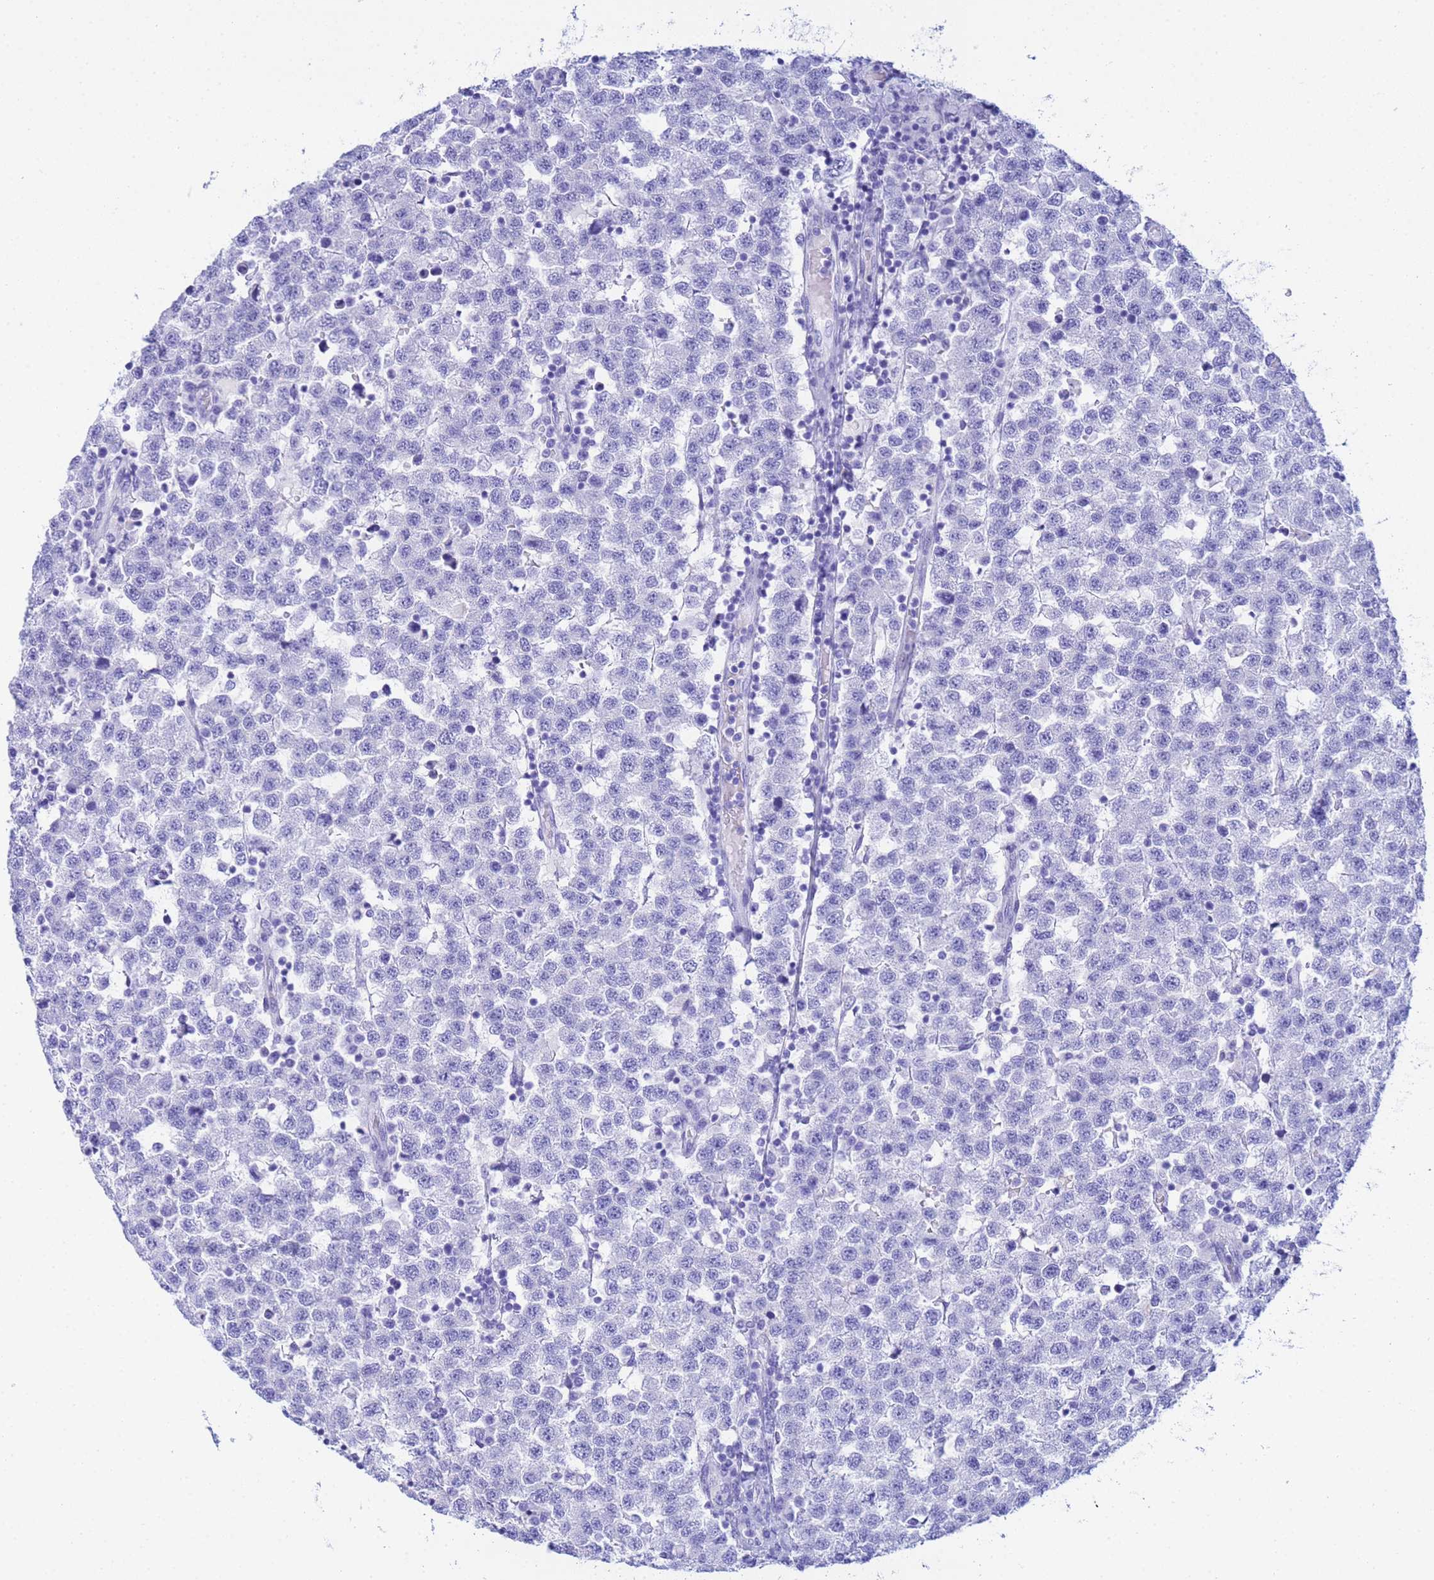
{"staining": {"intensity": "negative", "quantity": "none", "location": "none"}, "tissue": "testis cancer", "cell_type": "Tumor cells", "image_type": "cancer", "snomed": [{"axis": "morphology", "description": "Seminoma, NOS"}, {"axis": "topography", "description": "Testis"}], "caption": "Protein analysis of testis seminoma displays no significant staining in tumor cells.", "gene": "AQP12A", "patient": {"sex": "male", "age": 34}}